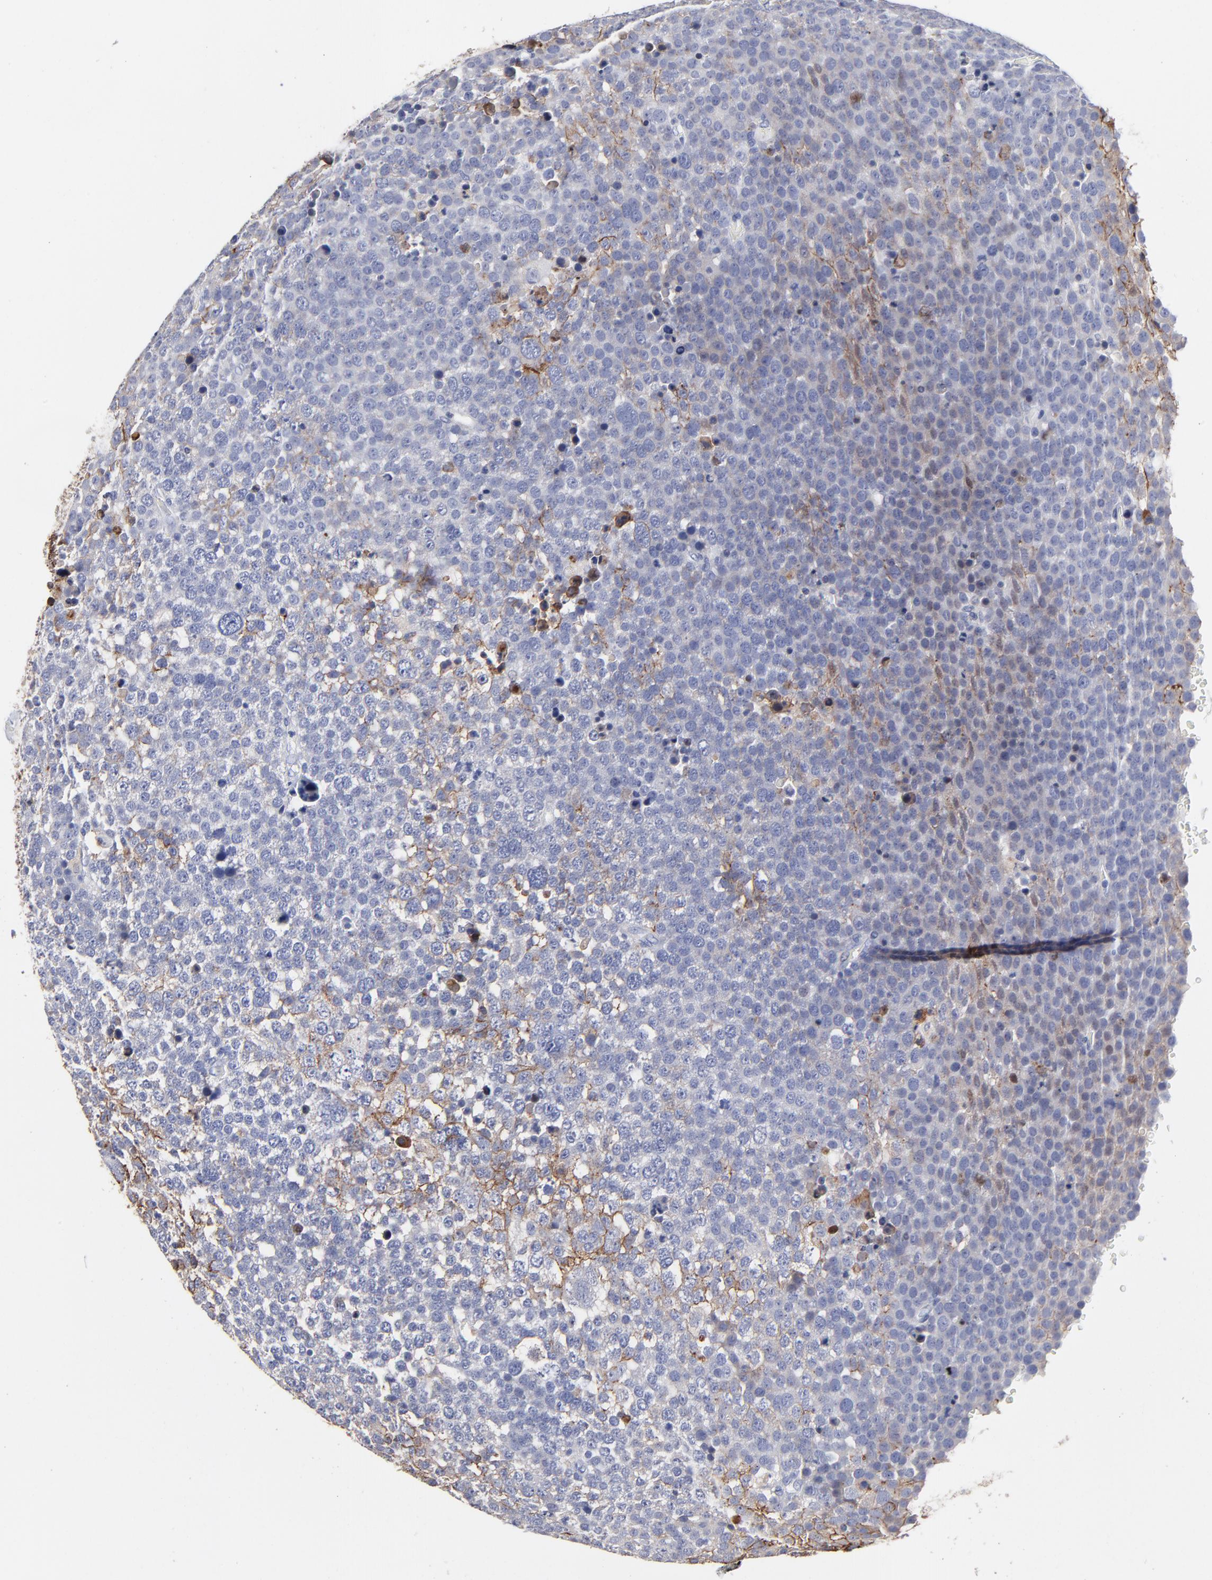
{"staining": {"intensity": "negative", "quantity": "none", "location": "none"}, "tissue": "testis cancer", "cell_type": "Tumor cells", "image_type": "cancer", "snomed": [{"axis": "morphology", "description": "Seminoma, NOS"}, {"axis": "topography", "description": "Testis"}], "caption": "Immunohistochemistry (IHC) of testis cancer exhibits no expression in tumor cells. Nuclei are stained in blue.", "gene": "CXADR", "patient": {"sex": "male", "age": 71}}